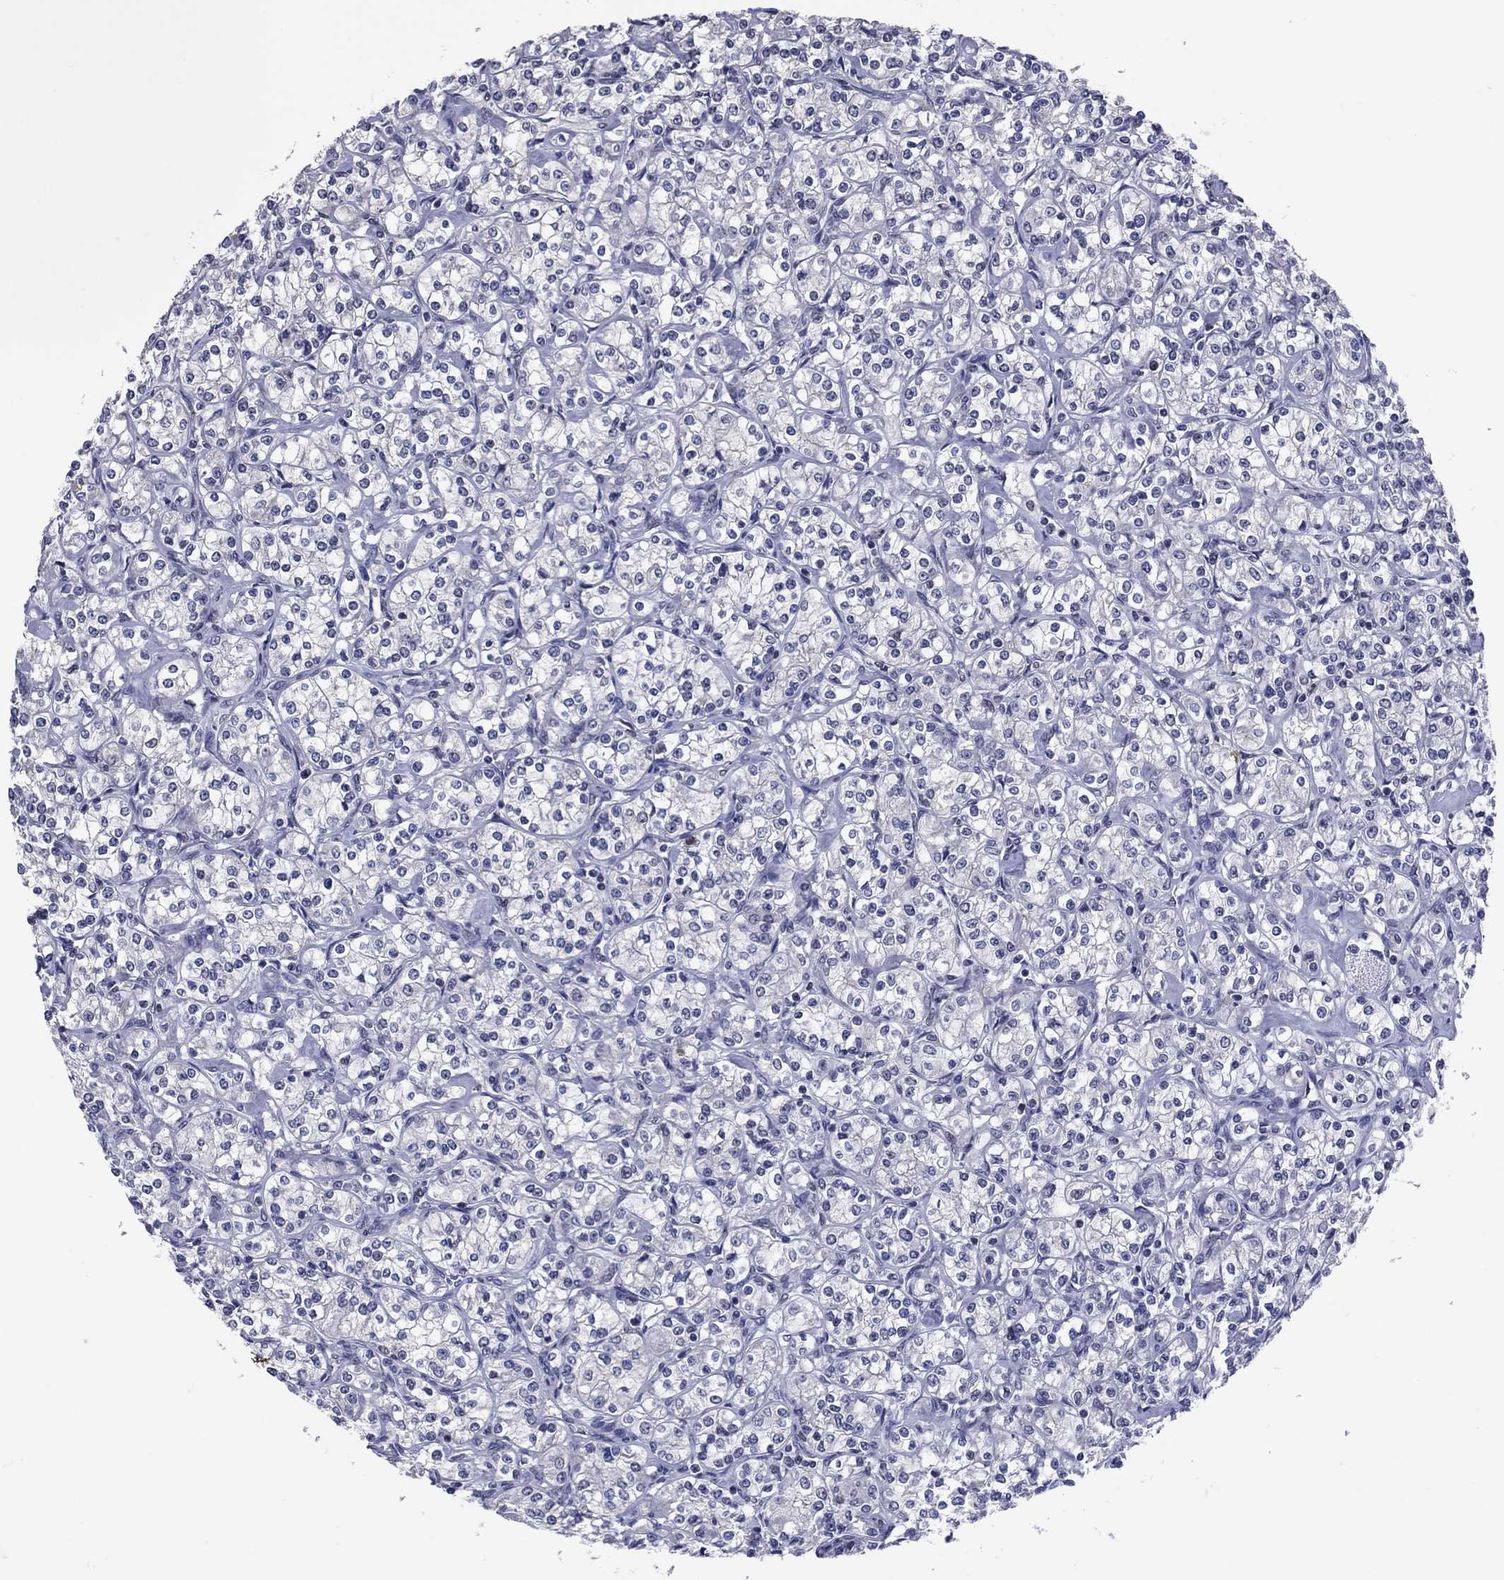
{"staining": {"intensity": "negative", "quantity": "none", "location": "none"}, "tissue": "renal cancer", "cell_type": "Tumor cells", "image_type": "cancer", "snomed": [{"axis": "morphology", "description": "Adenocarcinoma, NOS"}, {"axis": "topography", "description": "Kidney"}], "caption": "Tumor cells show no significant protein positivity in adenocarcinoma (renal).", "gene": "TYMS", "patient": {"sex": "male", "age": 77}}